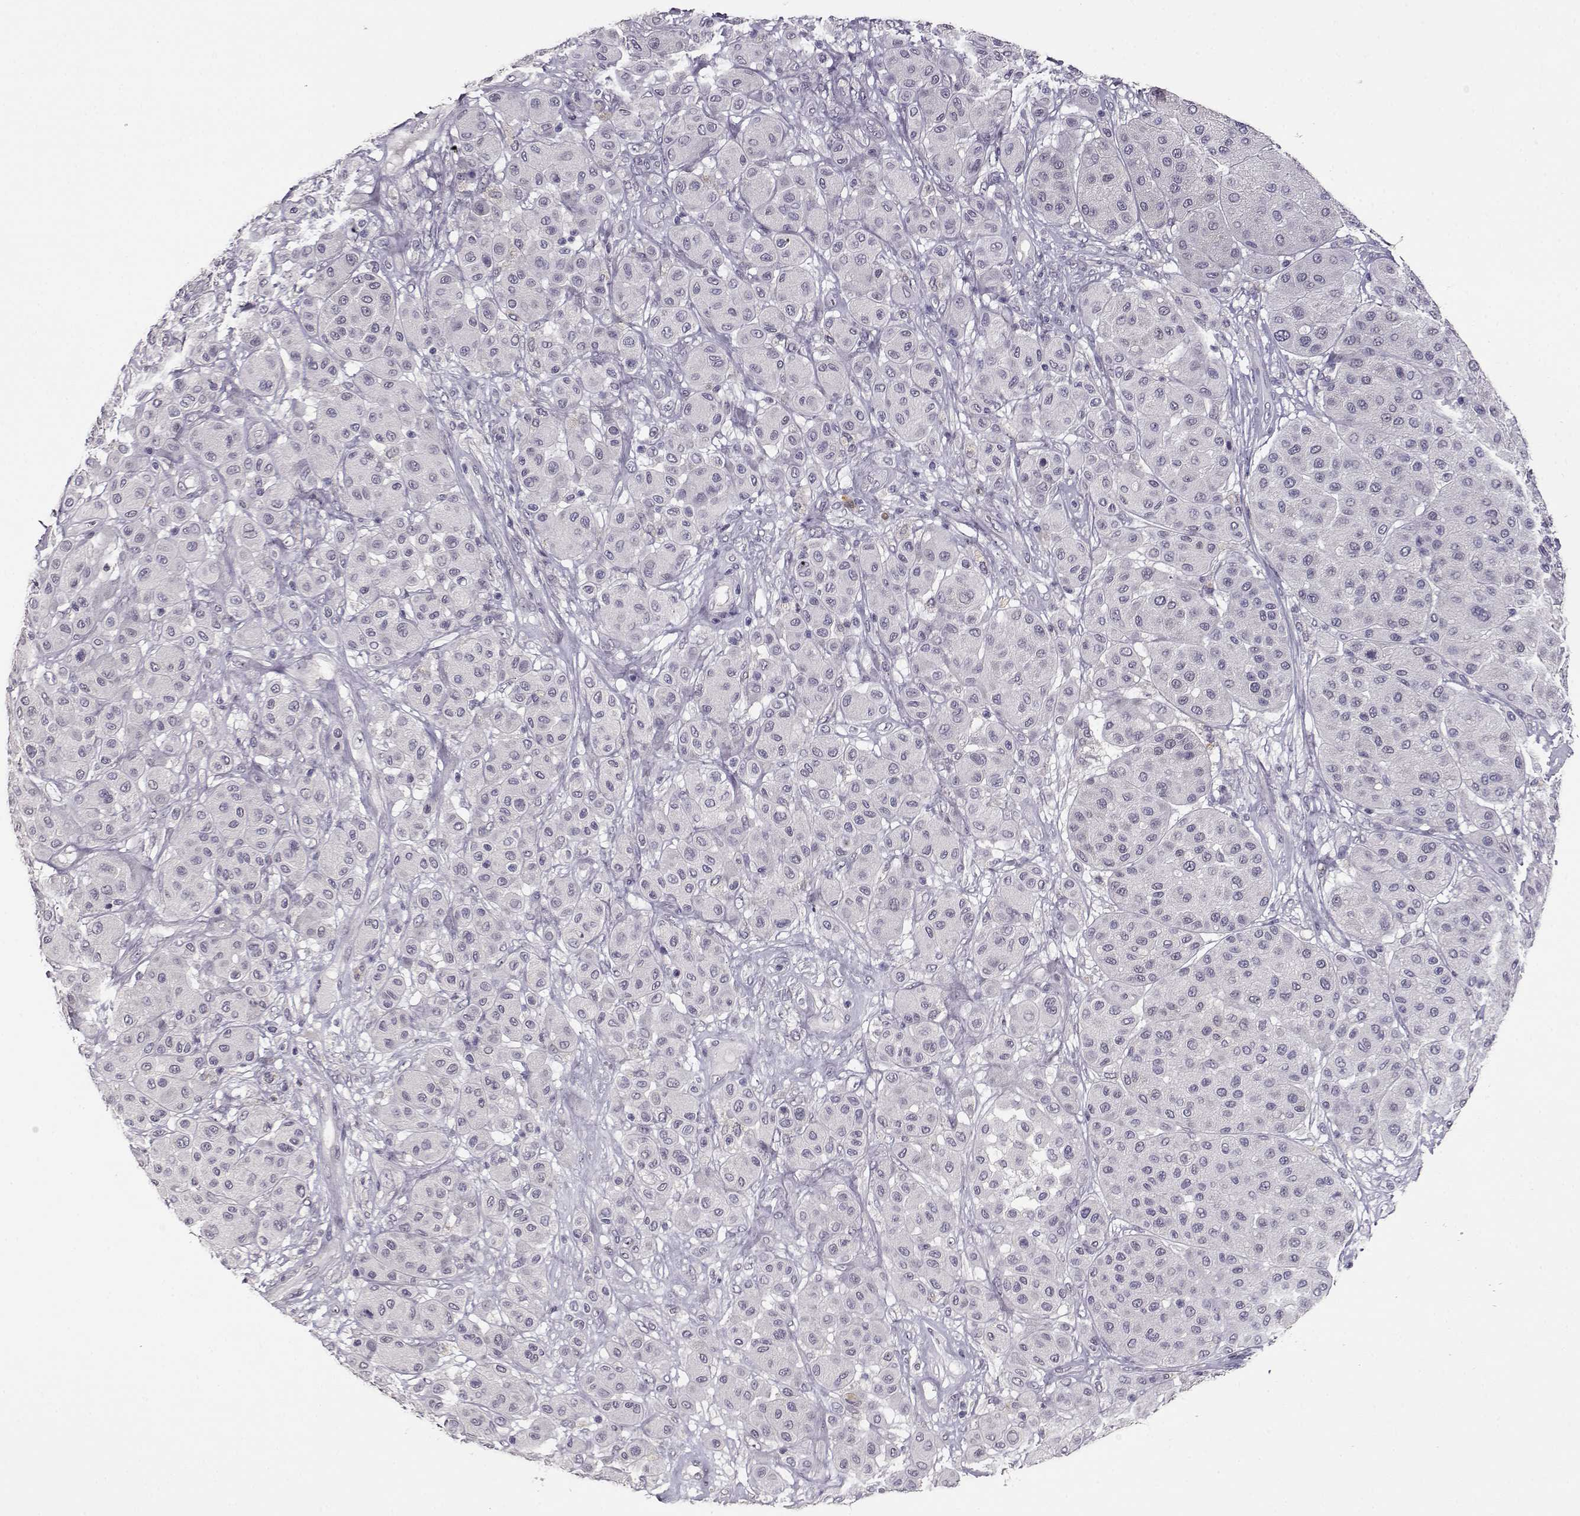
{"staining": {"intensity": "negative", "quantity": "none", "location": "none"}, "tissue": "melanoma", "cell_type": "Tumor cells", "image_type": "cancer", "snomed": [{"axis": "morphology", "description": "Malignant melanoma, Metastatic site"}, {"axis": "topography", "description": "Smooth muscle"}], "caption": "Tumor cells are negative for protein expression in human melanoma.", "gene": "RHOXF2", "patient": {"sex": "male", "age": 41}}